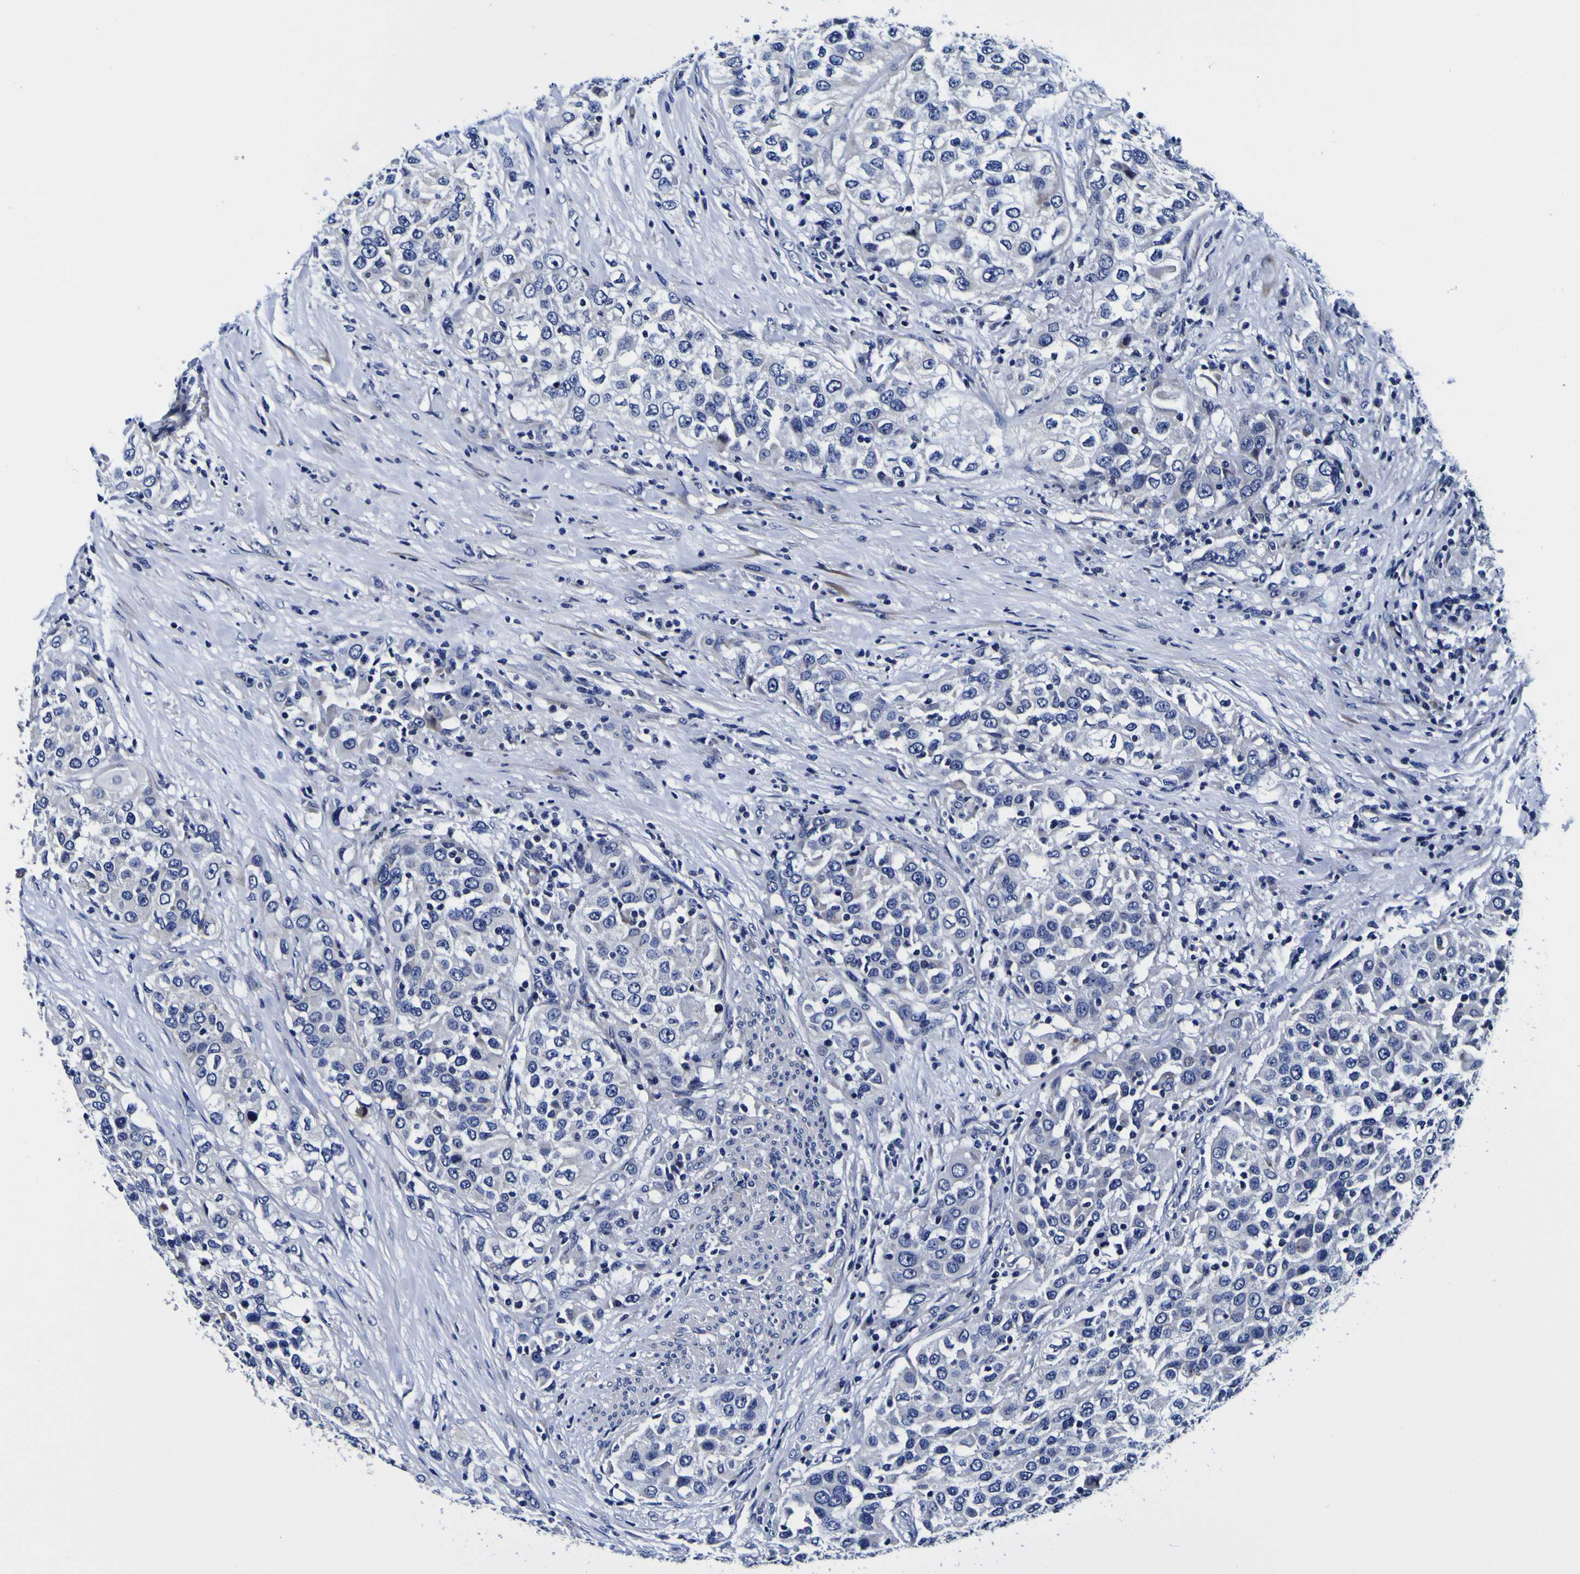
{"staining": {"intensity": "negative", "quantity": "none", "location": "none"}, "tissue": "urothelial cancer", "cell_type": "Tumor cells", "image_type": "cancer", "snomed": [{"axis": "morphology", "description": "Urothelial carcinoma, High grade"}, {"axis": "topography", "description": "Urinary bladder"}], "caption": "Human urothelial cancer stained for a protein using immunohistochemistry reveals no expression in tumor cells.", "gene": "PDLIM4", "patient": {"sex": "female", "age": 80}}